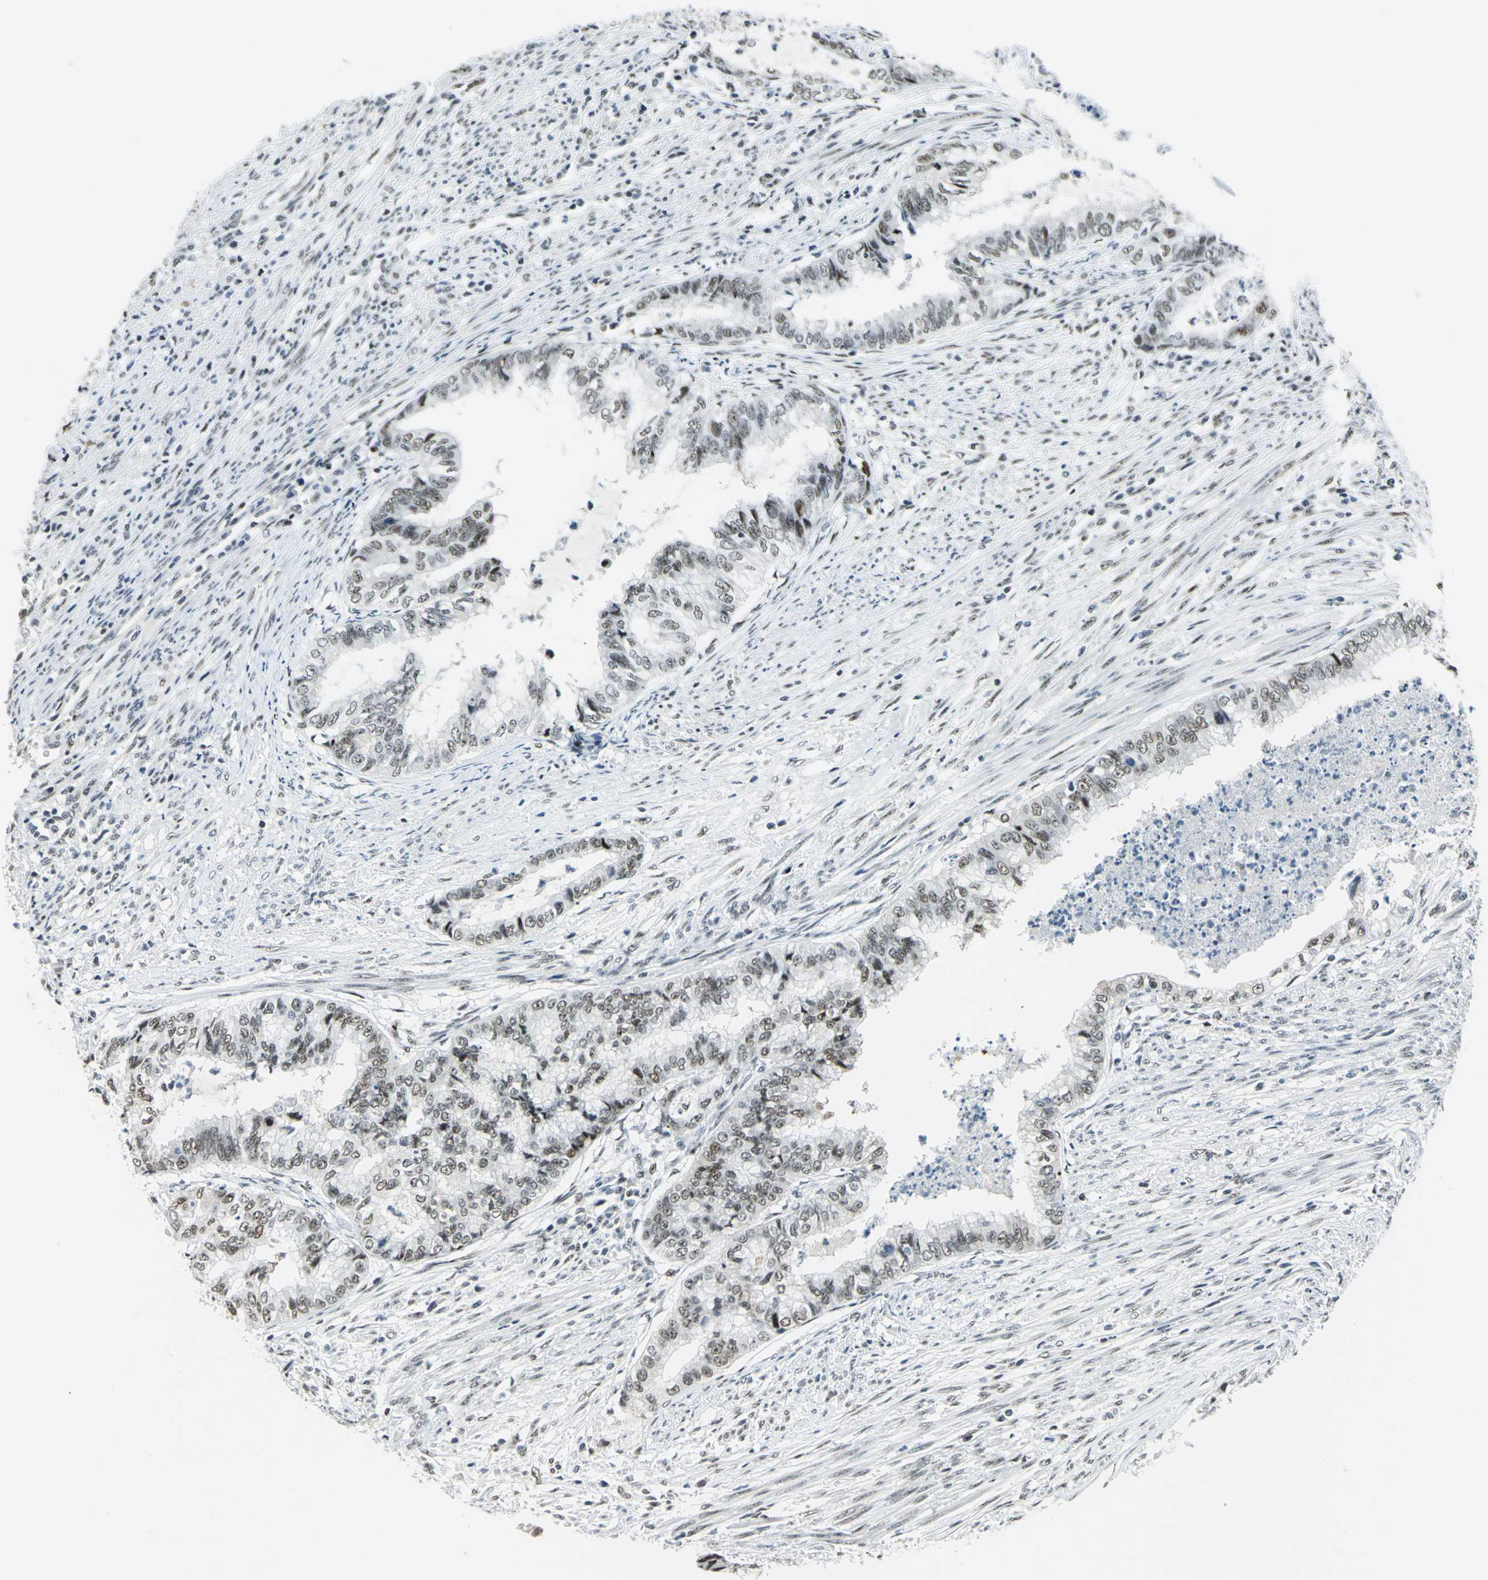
{"staining": {"intensity": "moderate", "quantity": ">75%", "location": "nuclear"}, "tissue": "endometrial cancer", "cell_type": "Tumor cells", "image_type": "cancer", "snomed": [{"axis": "morphology", "description": "Adenocarcinoma, NOS"}, {"axis": "topography", "description": "Endometrium"}], "caption": "The immunohistochemical stain shows moderate nuclear staining in tumor cells of endometrial adenocarcinoma tissue.", "gene": "KAT6B", "patient": {"sex": "female", "age": 79}}